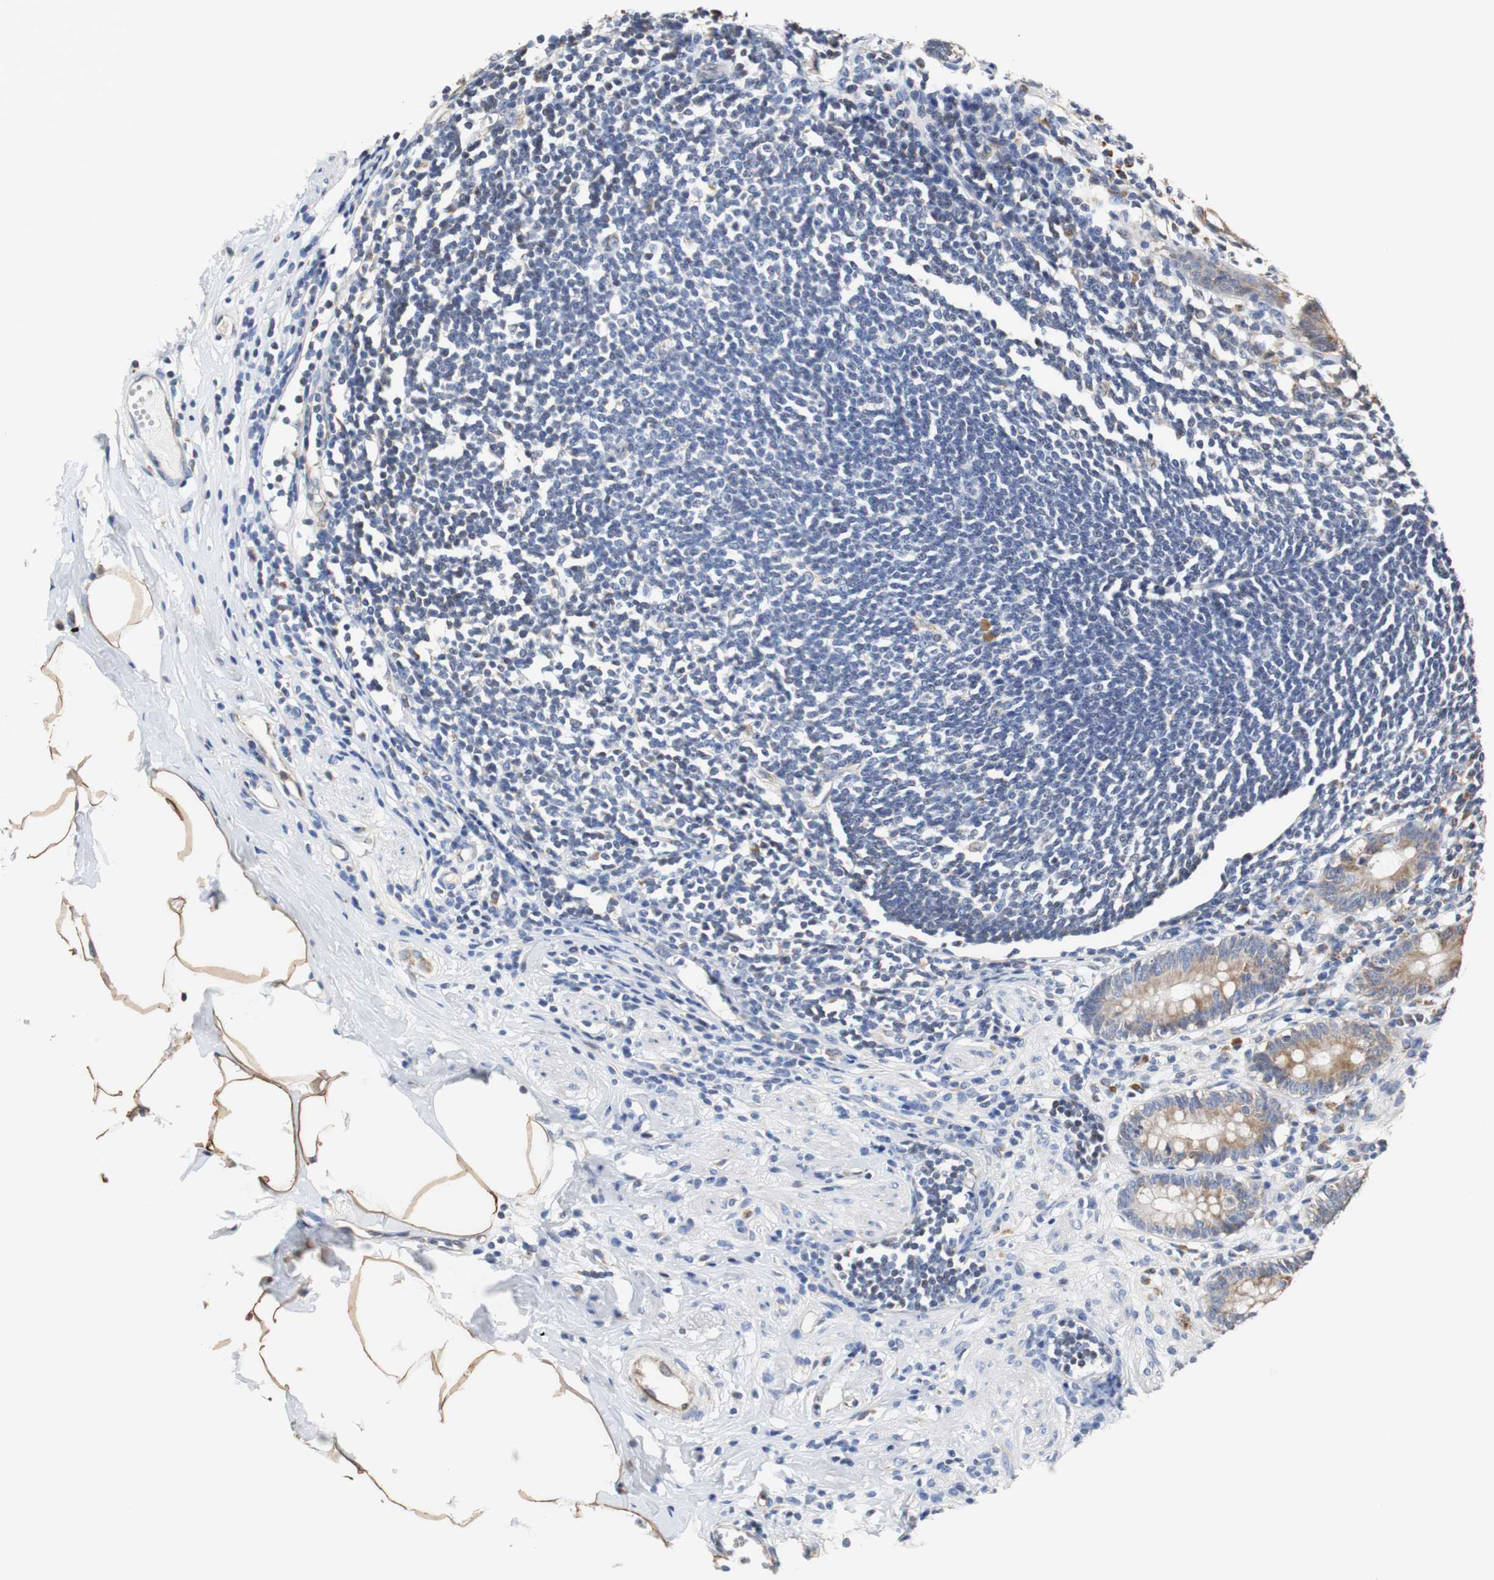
{"staining": {"intensity": "moderate", "quantity": ">75%", "location": "cytoplasmic/membranous"}, "tissue": "appendix", "cell_type": "Glandular cells", "image_type": "normal", "snomed": [{"axis": "morphology", "description": "Normal tissue, NOS"}, {"axis": "topography", "description": "Appendix"}], "caption": "Immunohistochemistry of unremarkable appendix demonstrates medium levels of moderate cytoplasmic/membranous positivity in approximately >75% of glandular cells. (brown staining indicates protein expression, while blue staining denotes nuclei).", "gene": "PCK1", "patient": {"sex": "female", "age": 50}}